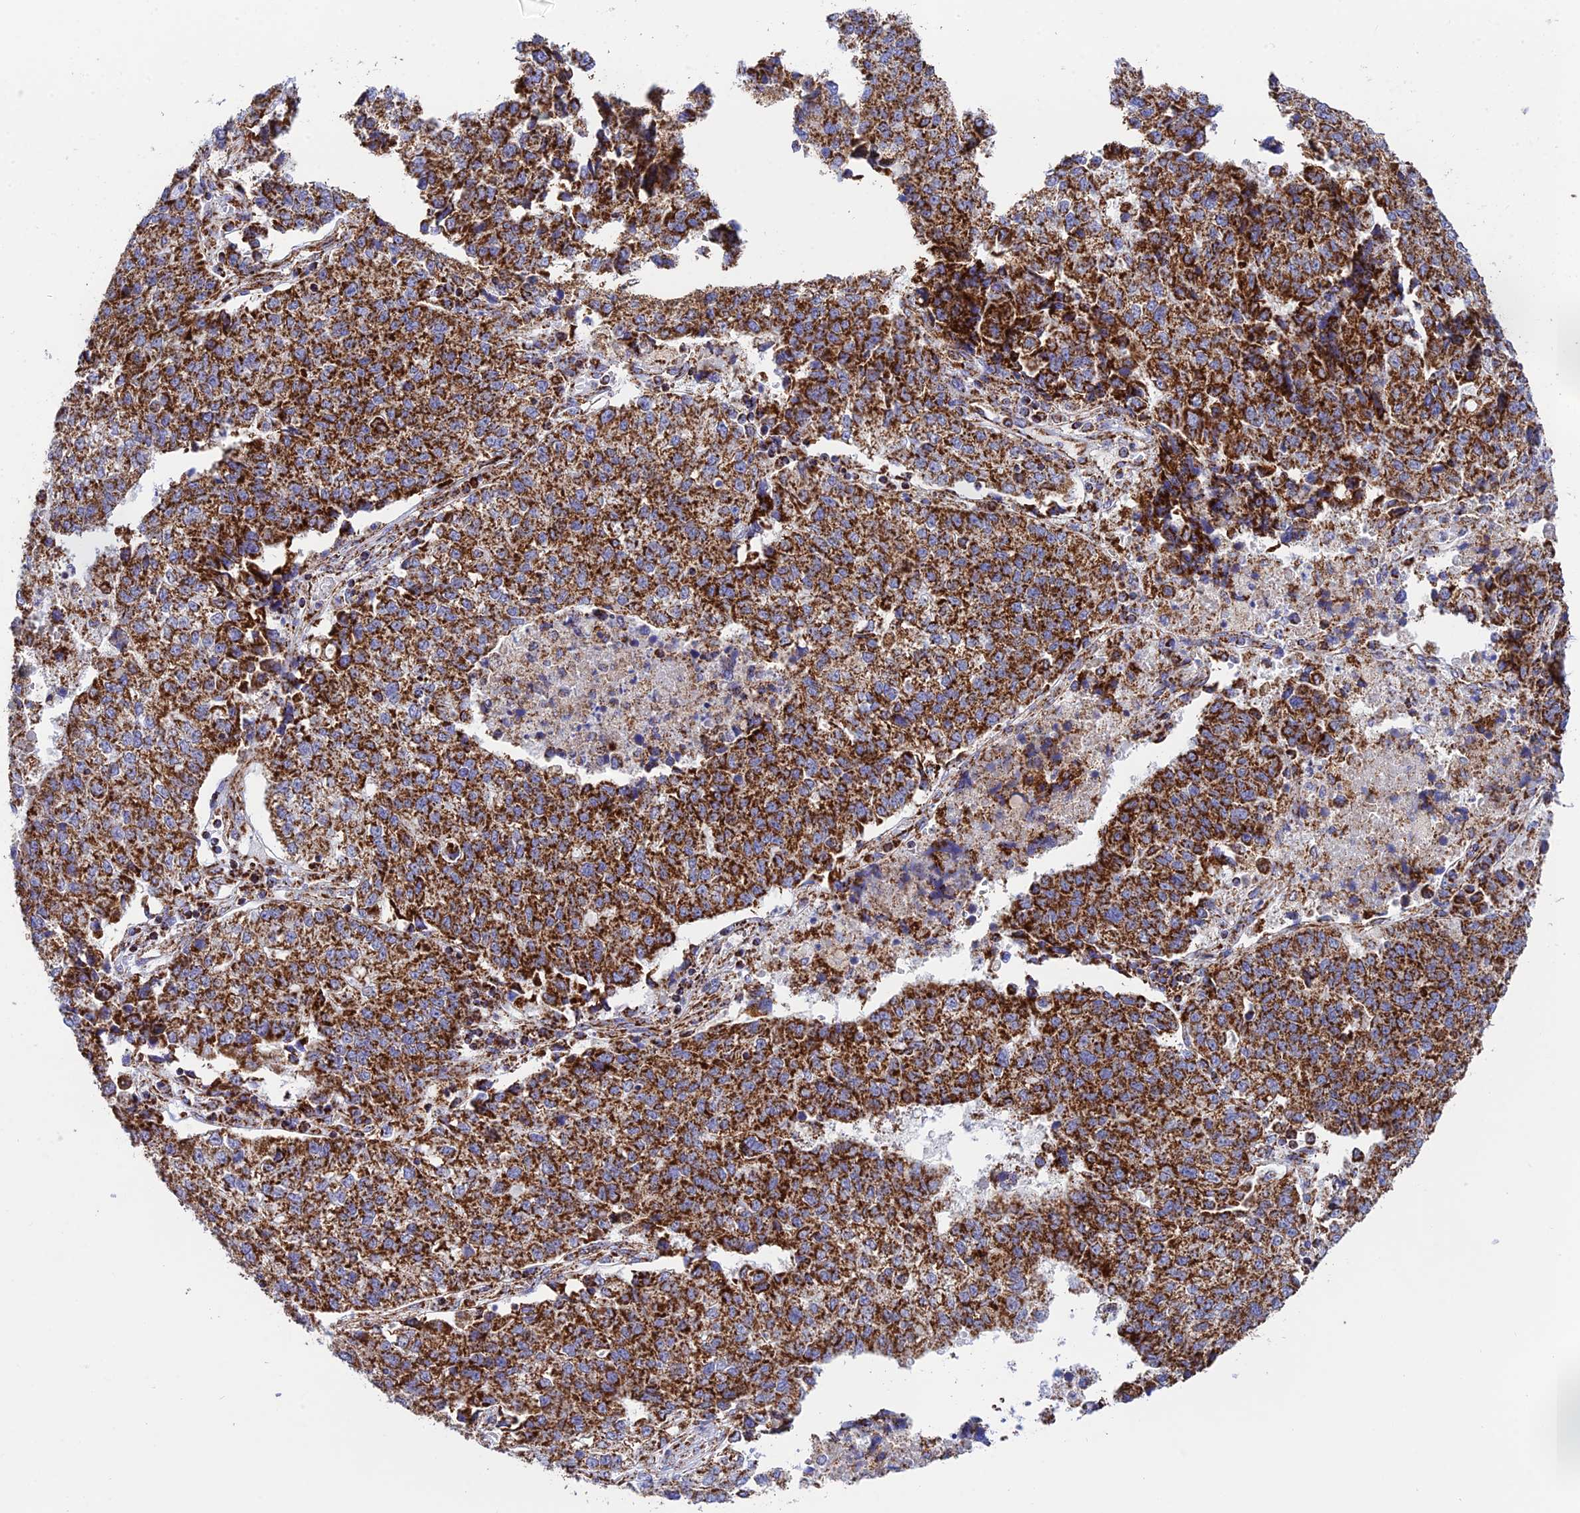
{"staining": {"intensity": "strong", "quantity": ">75%", "location": "cytoplasmic/membranous"}, "tissue": "lung cancer", "cell_type": "Tumor cells", "image_type": "cancer", "snomed": [{"axis": "morphology", "description": "Adenocarcinoma, NOS"}, {"axis": "topography", "description": "Lung"}], "caption": "Immunohistochemistry (IHC) histopathology image of human adenocarcinoma (lung) stained for a protein (brown), which reveals high levels of strong cytoplasmic/membranous expression in approximately >75% of tumor cells.", "gene": "CHCHD3", "patient": {"sex": "male", "age": 49}}